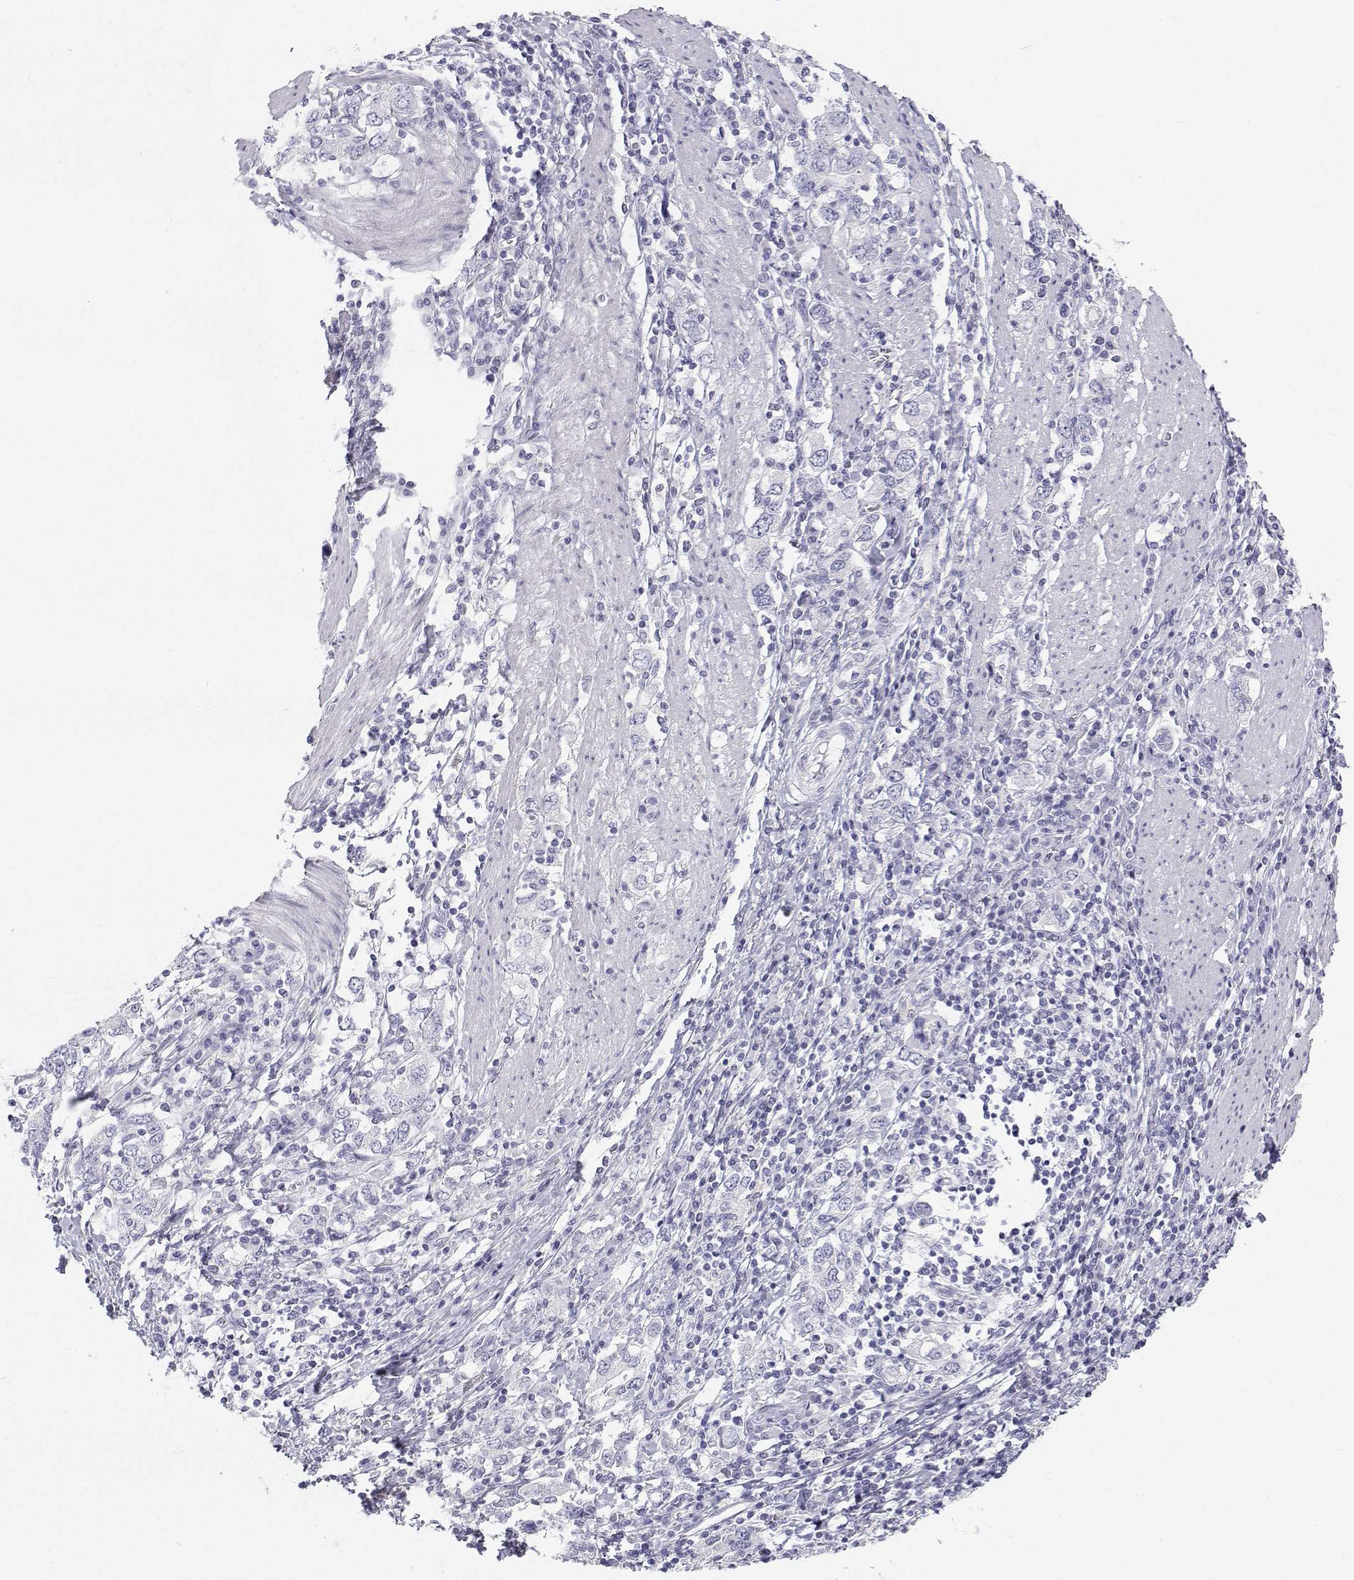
{"staining": {"intensity": "negative", "quantity": "none", "location": "none"}, "tissue": "stomach cancer", "cell_type": "Tumor cells", "image_type": "cancer", "snomed": [{"axis": "morphology", "description": "Adenocarcinoma, NOS"}, {"axis": "topography", "description": "Stomach, upper"}, {"axis": "topography", "description": "Stomach"}], "caption": "This is a photomicrograph of IHC staining of stomach adenocarcinoma, which shows no staining in tumor cells.", "gene": "TTN", "patient": {"sex": "male", "age": 62}}